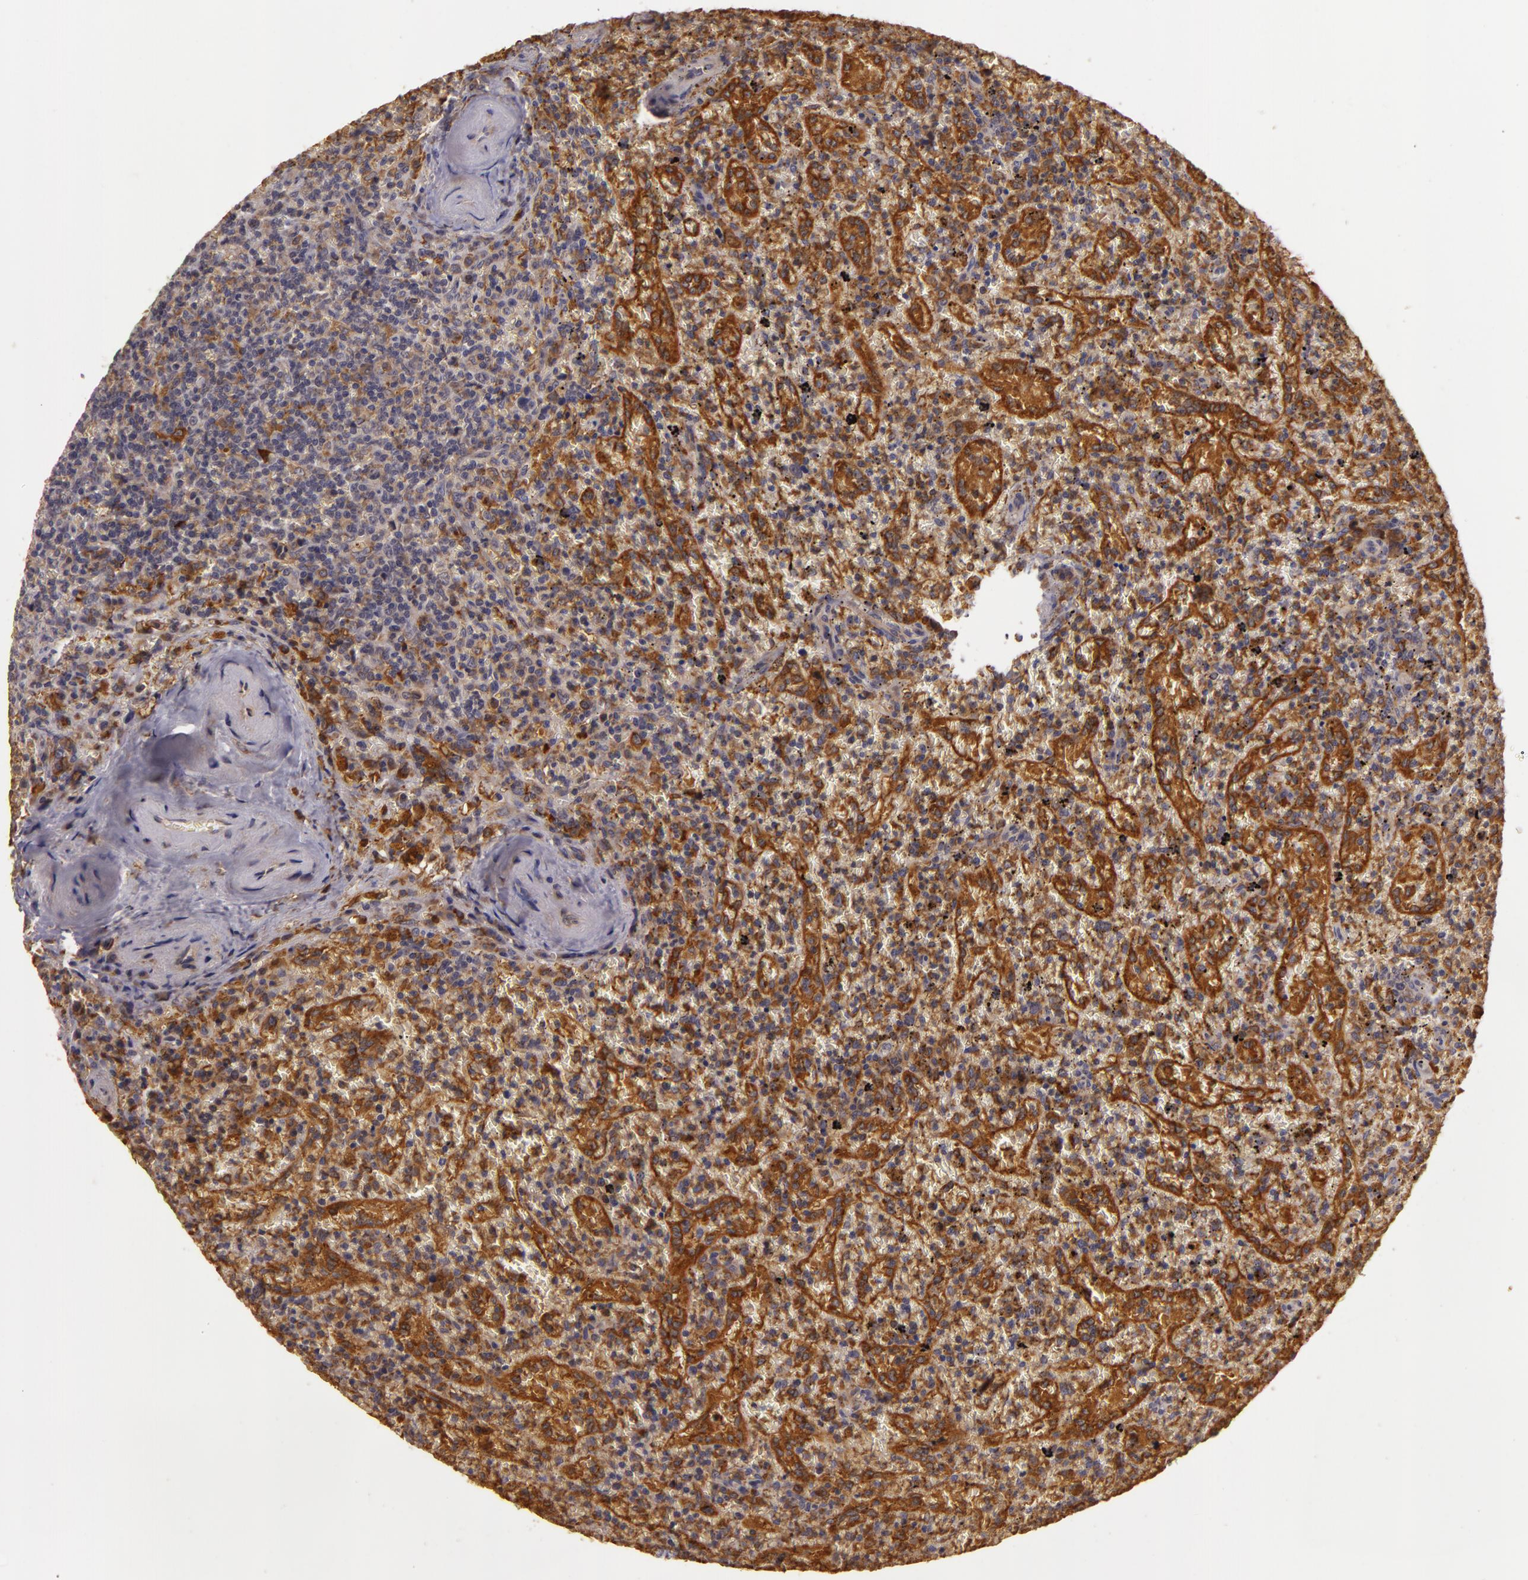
{"staining": {"intensity": "moderate", "quantity": "25%-75%", "location": "cytoplasmic/membranous"}, "tissue": "lymphoma", "cell_type": "Tumor cells", "image_type": "cancer", "snomed": [{"axis": "morphology", "description": "Malignant lymphoma, non-Hodgkin's type, High grade"}, {"axis": "topography", "description": "Spleen"}, {"axis": "topography", "description": "Lymph node"}], "caption": "Moderate cytoplasmic/membranous expression is present in about 25%-75% of tumor cells in malignant lymphoma, non-Hodgkin's type (high-grade).", "gene": "PPP1R3F", "patient": {"sex": "female", "age": 70}}